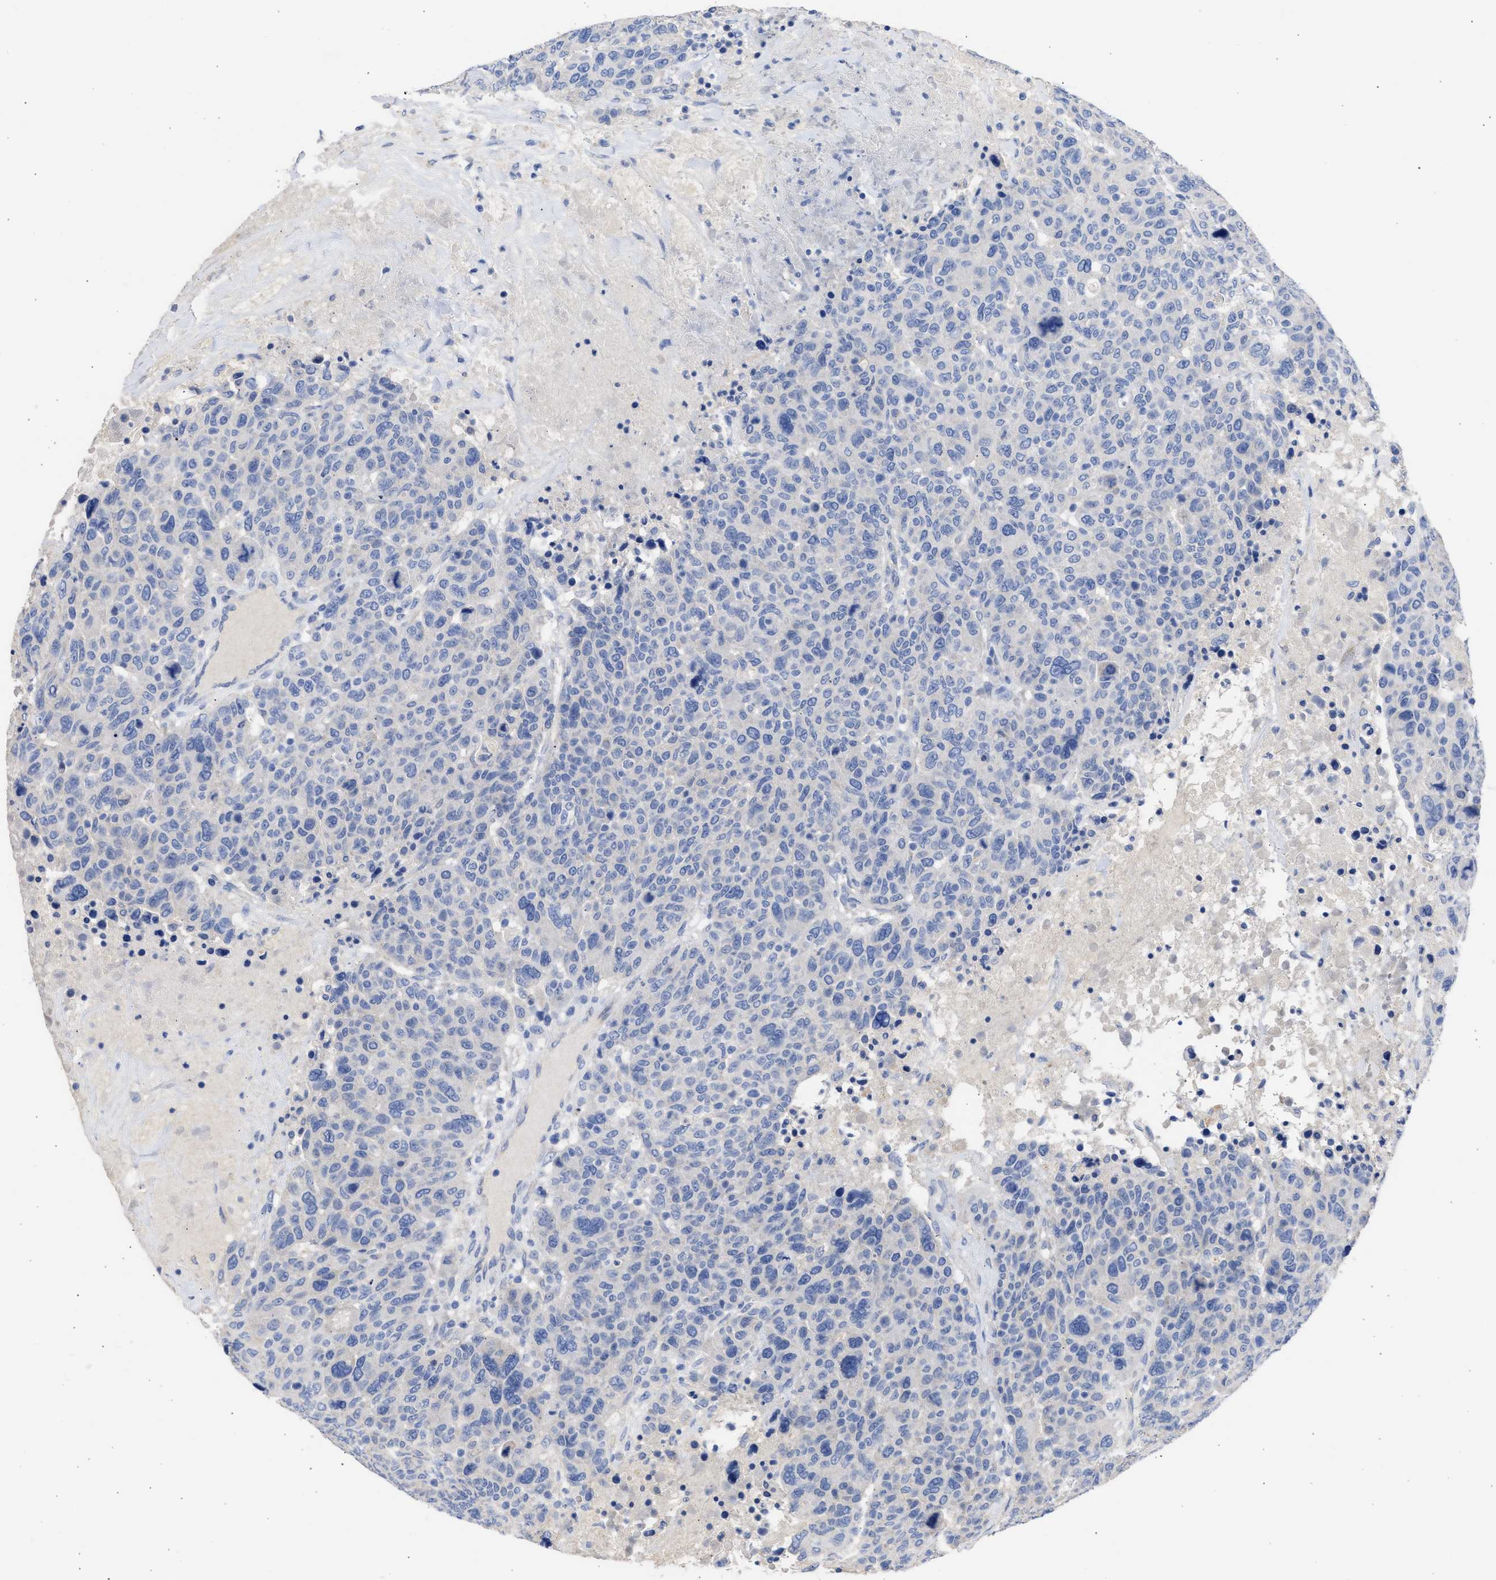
{"staining": {"intensity": "negative", "quantity": "none", "location": "none"}, "tissue": "breast cancer", "cell_type": "Tumor cells", "image_type": "cancer", "snomed": [{"axis": "morphology", "description": "Duct carcinoma"}, {"axis": "topography", "description": "Breast"}], "caption": "Tumor cells show no significant positivity in invasive ductal carcinoma (breast).", "gene": "RSPH1", "patient": {"sex": "female", "age": 37}}